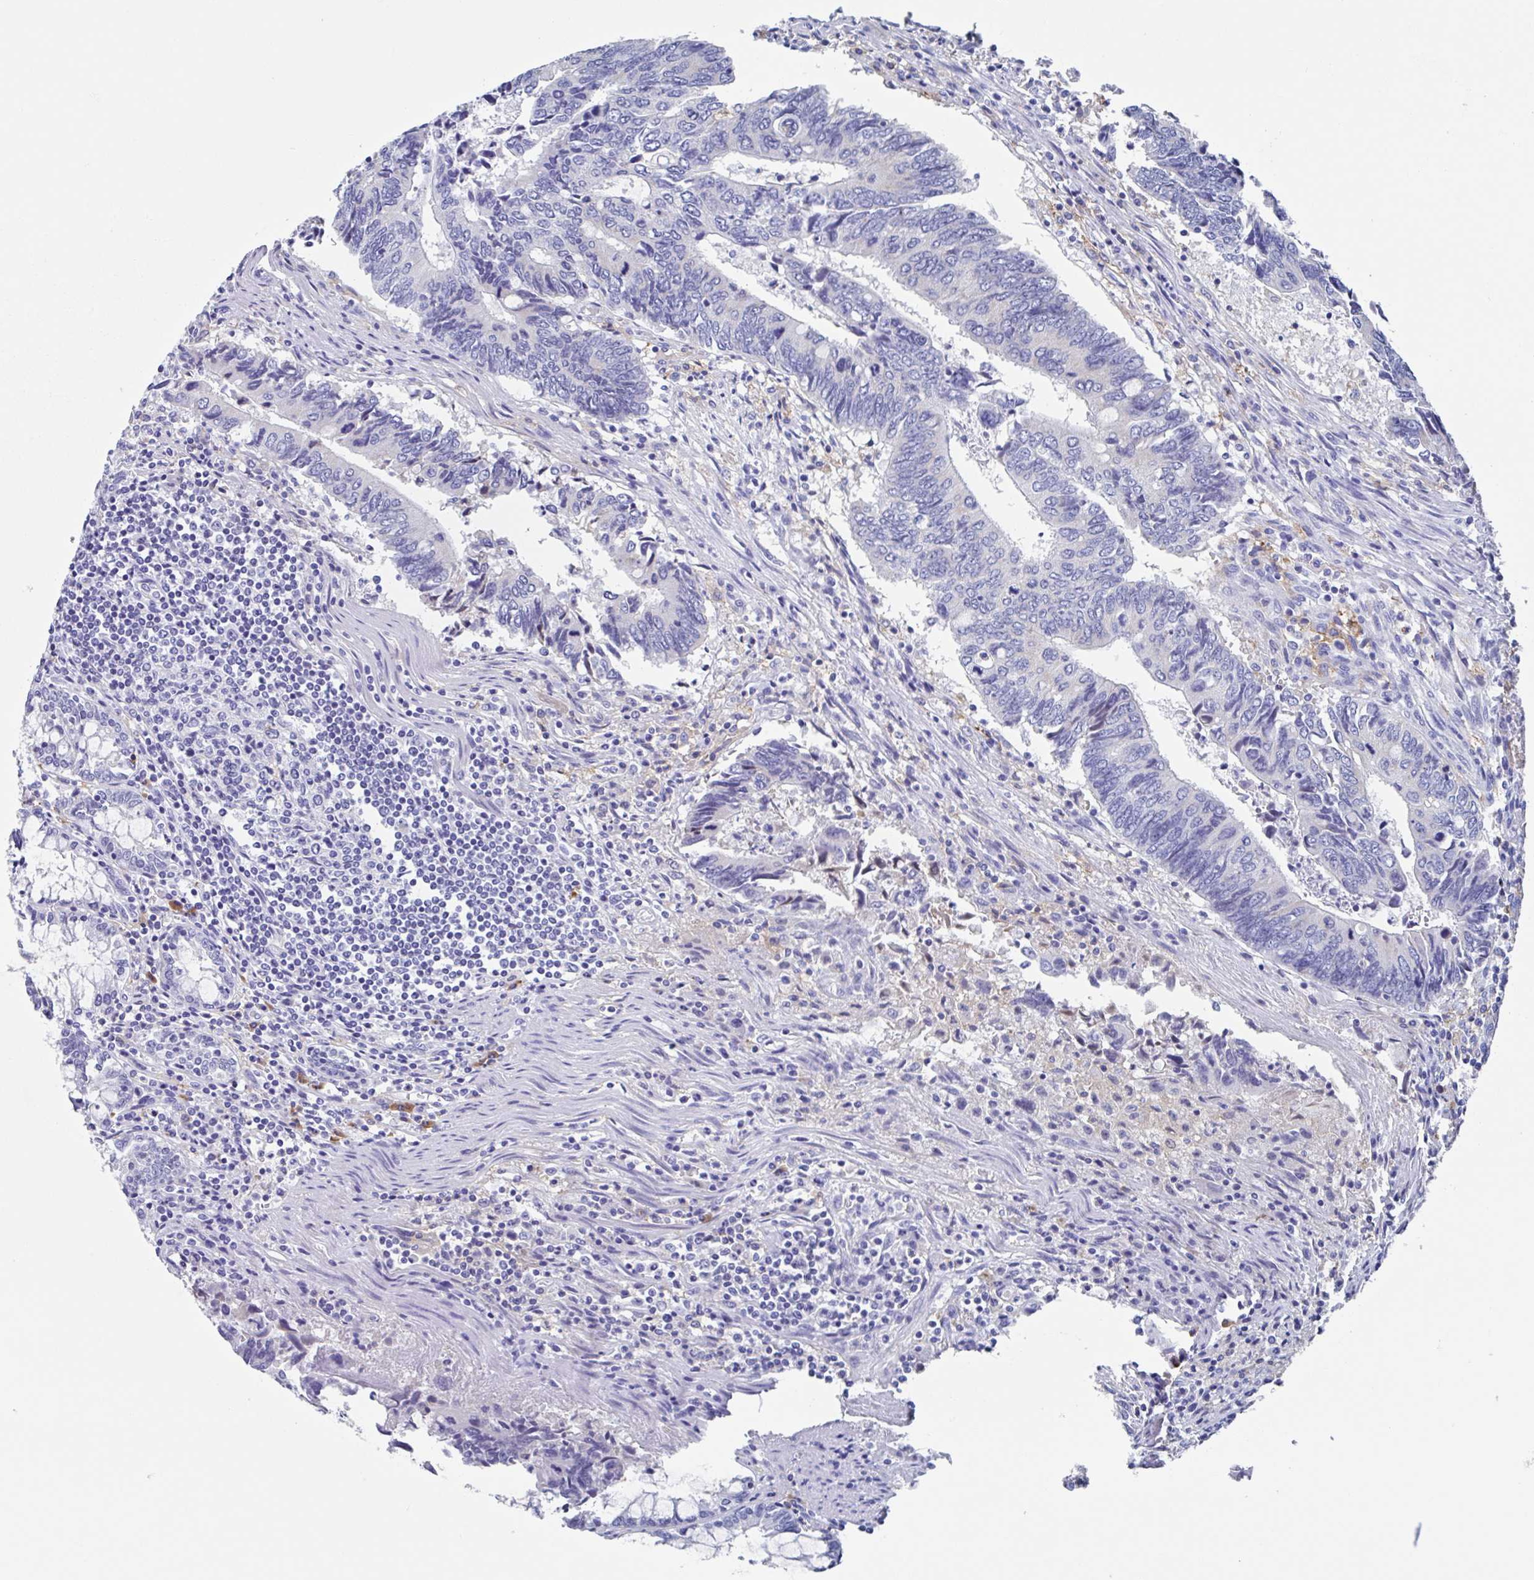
{"staining": {"intensity": "negative", "quantity": "none", "location": "none"}, "tissue": "colorectal cancer", "cell_type": "Tumor cells", "image_type": "cancer", "snomed": [{"axis": "morphology", "description": "Adenocarcinoma, NOS"}, {"axis": "topography", "description": "Colon"}], "caption": "Immunohistochemistry of colorectal cancer (adenocarcinoma) demonstrates no positivity in tumor cells. (Stains: DAB IHC with hematoxylin counter stain, Microscopy: brightfield microscopy at high magnification).", "gene": "FCGR3A", "patient": {"sex": "male", "age": 87}}